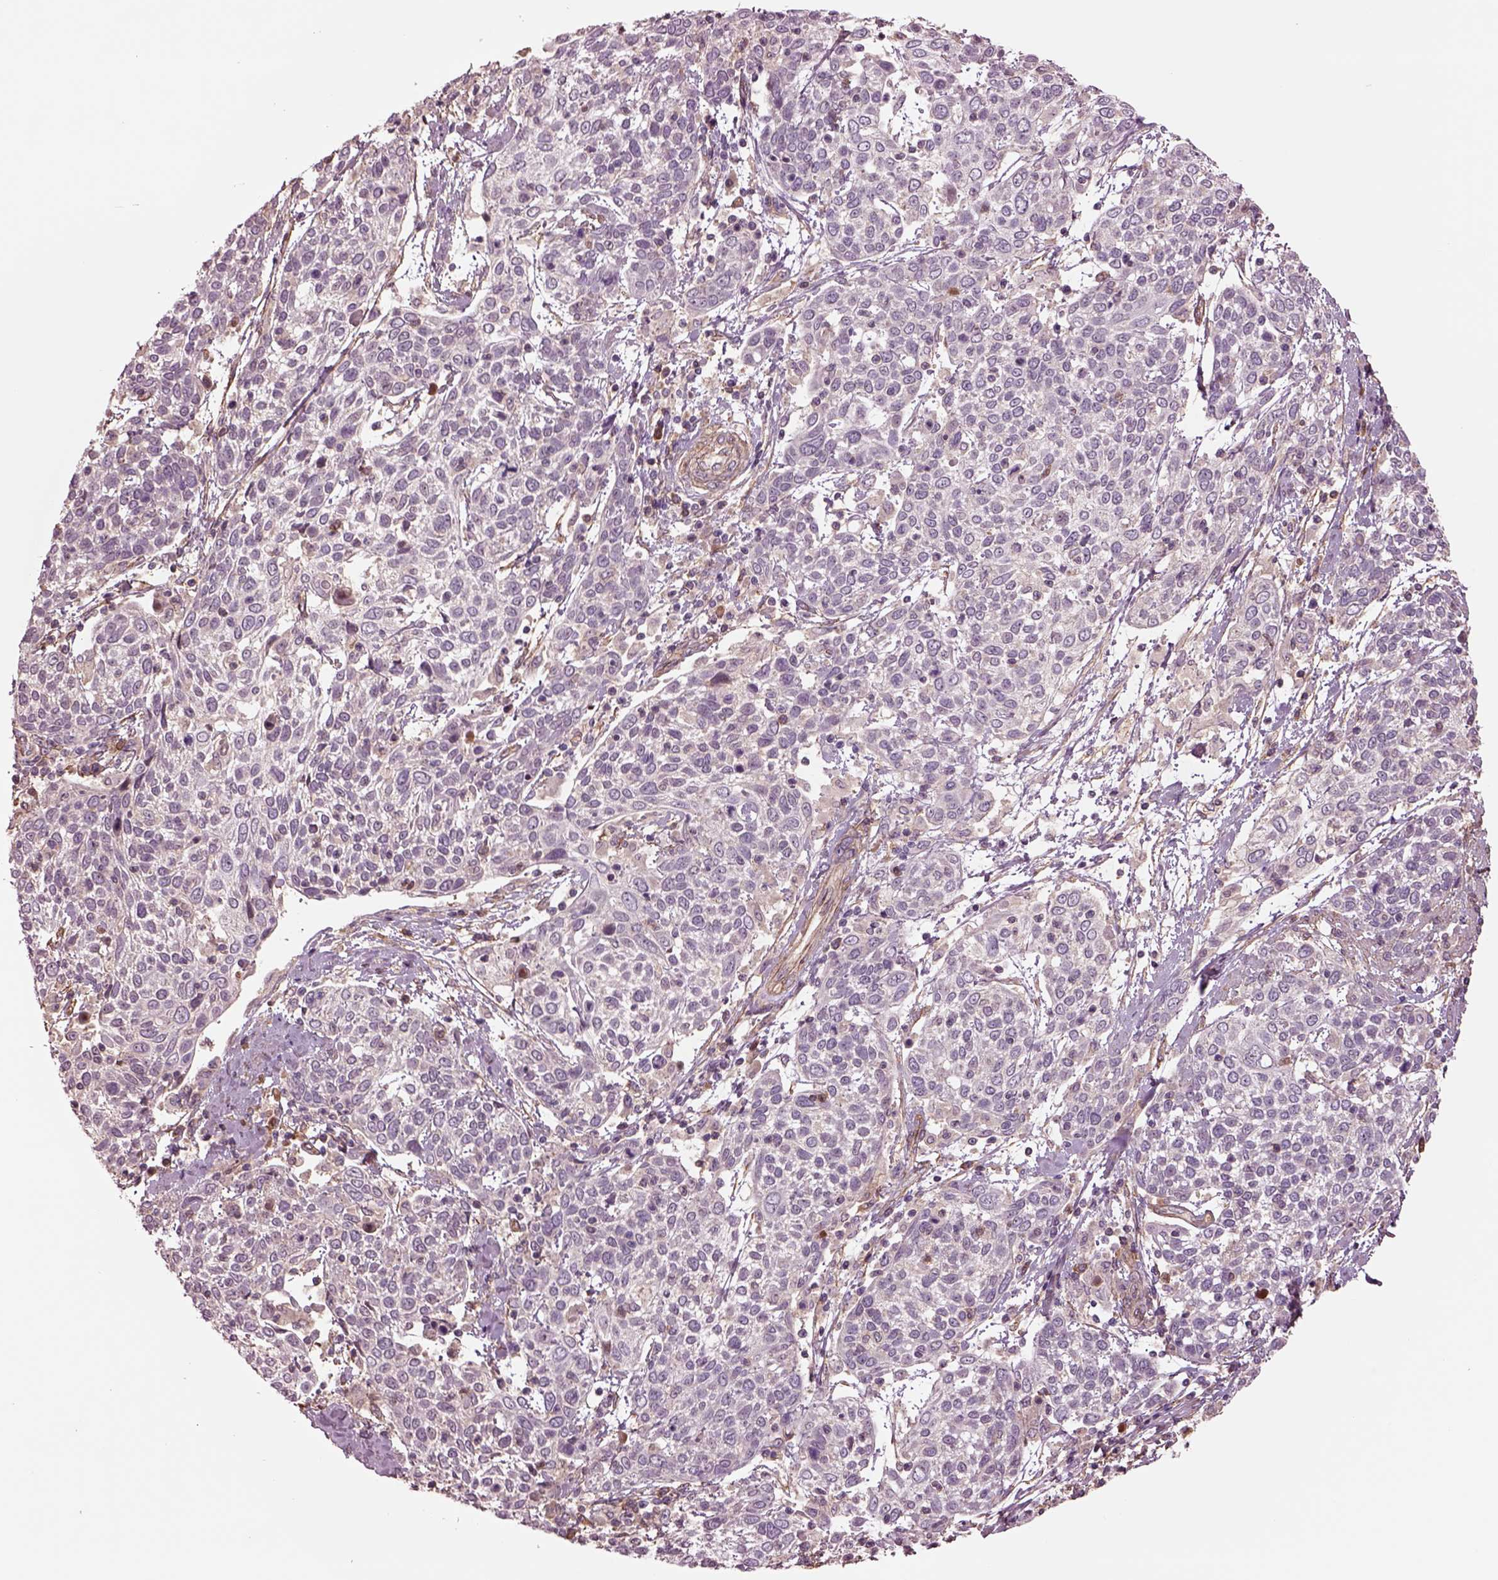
{"staining": {"intensity": "negative", "quantity": "none", "location": "none"}, "tissue": "cervical cancer", "cell_type": "Tumor cells", "image_type": "cancer", "snomed": [{"axis": "morphology", "description": "Squamous cell carcinoma, NOS"}, {"axis": "topography", "description": "Cervix"}], "caption": "A micrograph of squamous cell carcinoma (cervical) stained for a protein reveals no brown staining in tumor cells.", "gene": "HTR1B", "patient": {"sex": "female", "age": 61}}